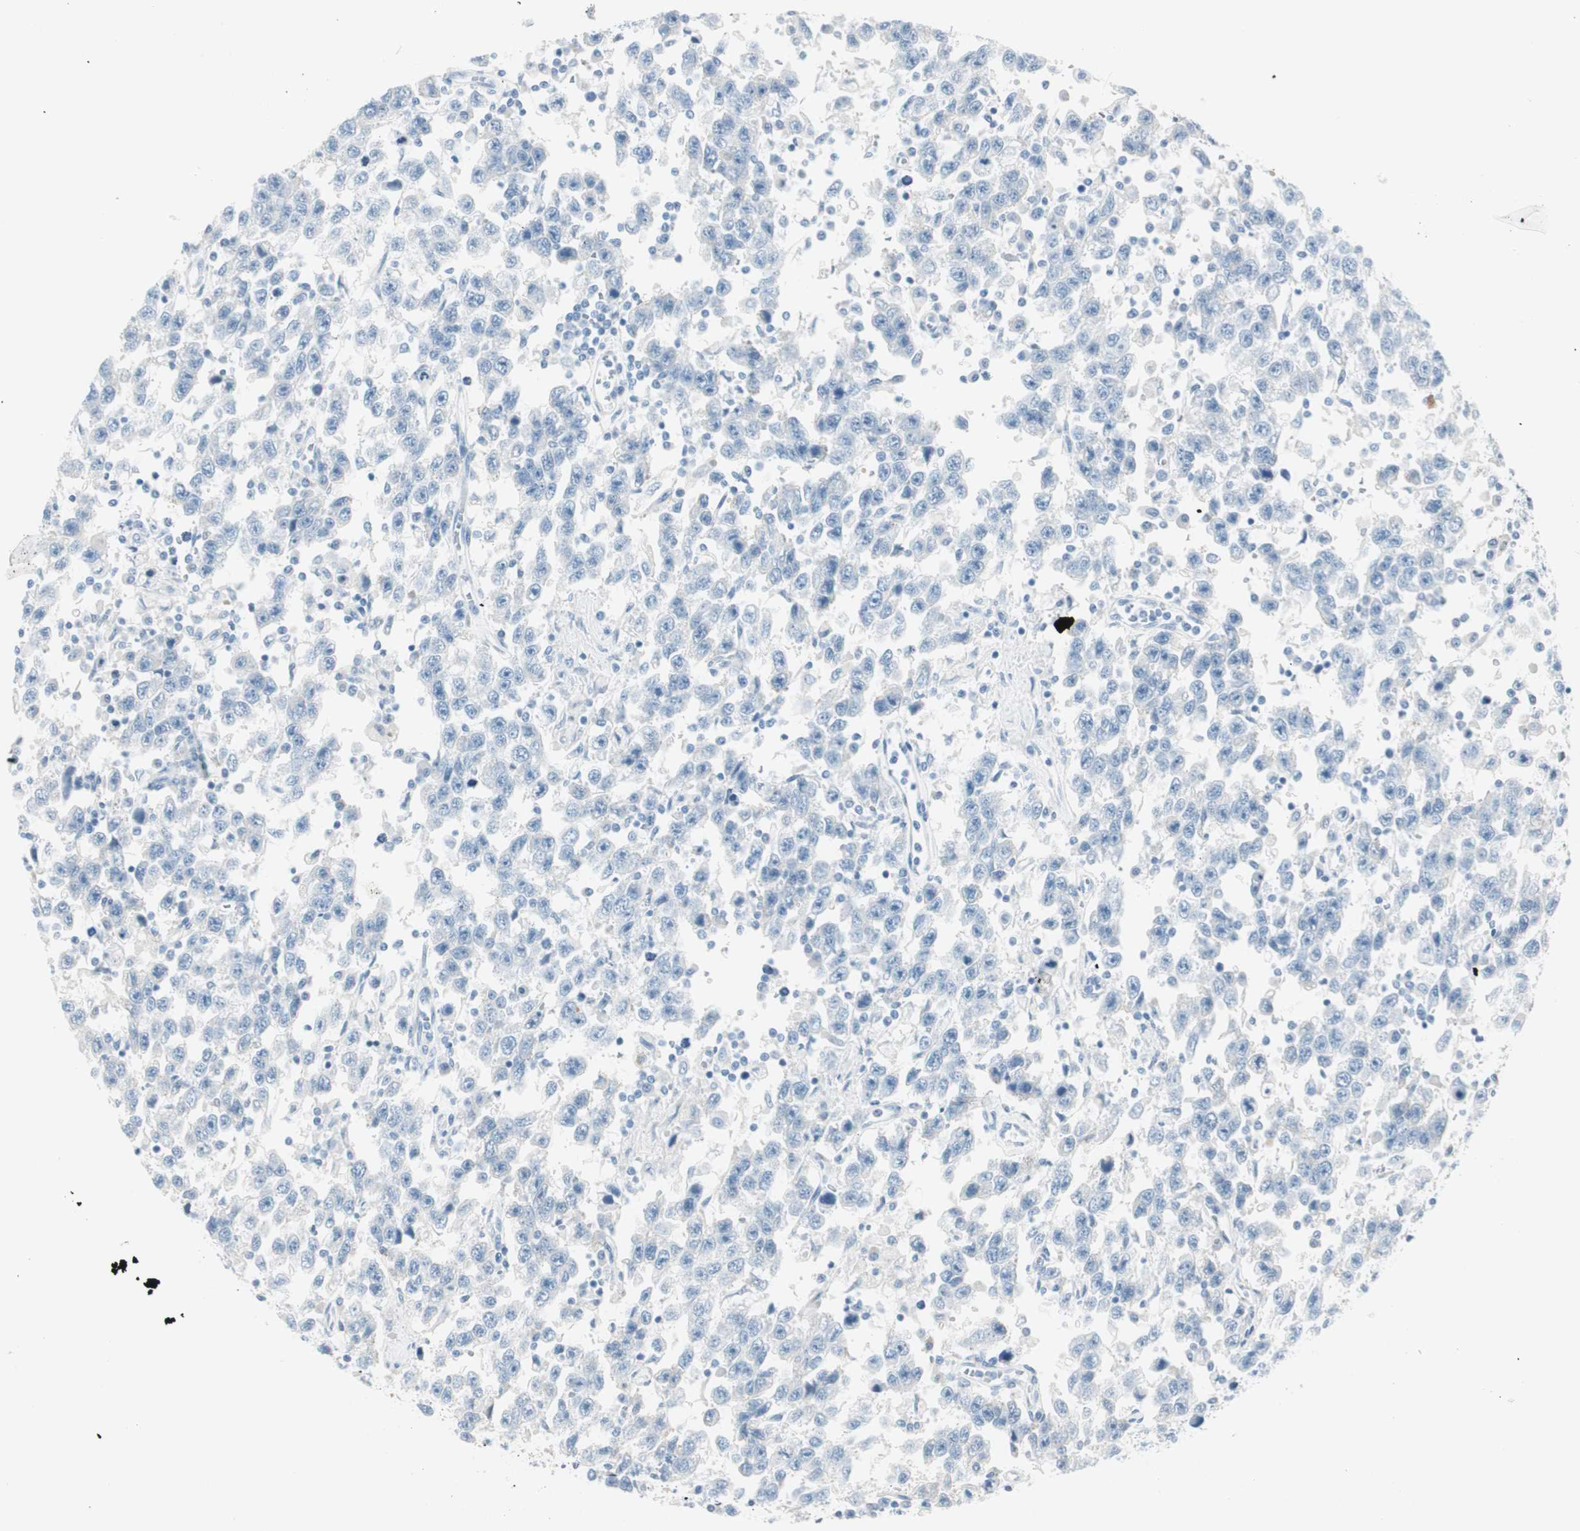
{"staining": {"intensity": "negative", "quantity": "none", "location": "none"}, "tissue": "testis cancer", "cell_type": "Tumor cells", "image_type": "cancer", "snomed": [{"axis": "morphology", "description": "Seminoma, NOS"}, {"axis": "topography", "description": "Testis"}], "caption": "The image shows no staining of tumor cells in testis seminoma.", "gene": "CDHR5", "patient": {"sex": "male", "age": 41}}